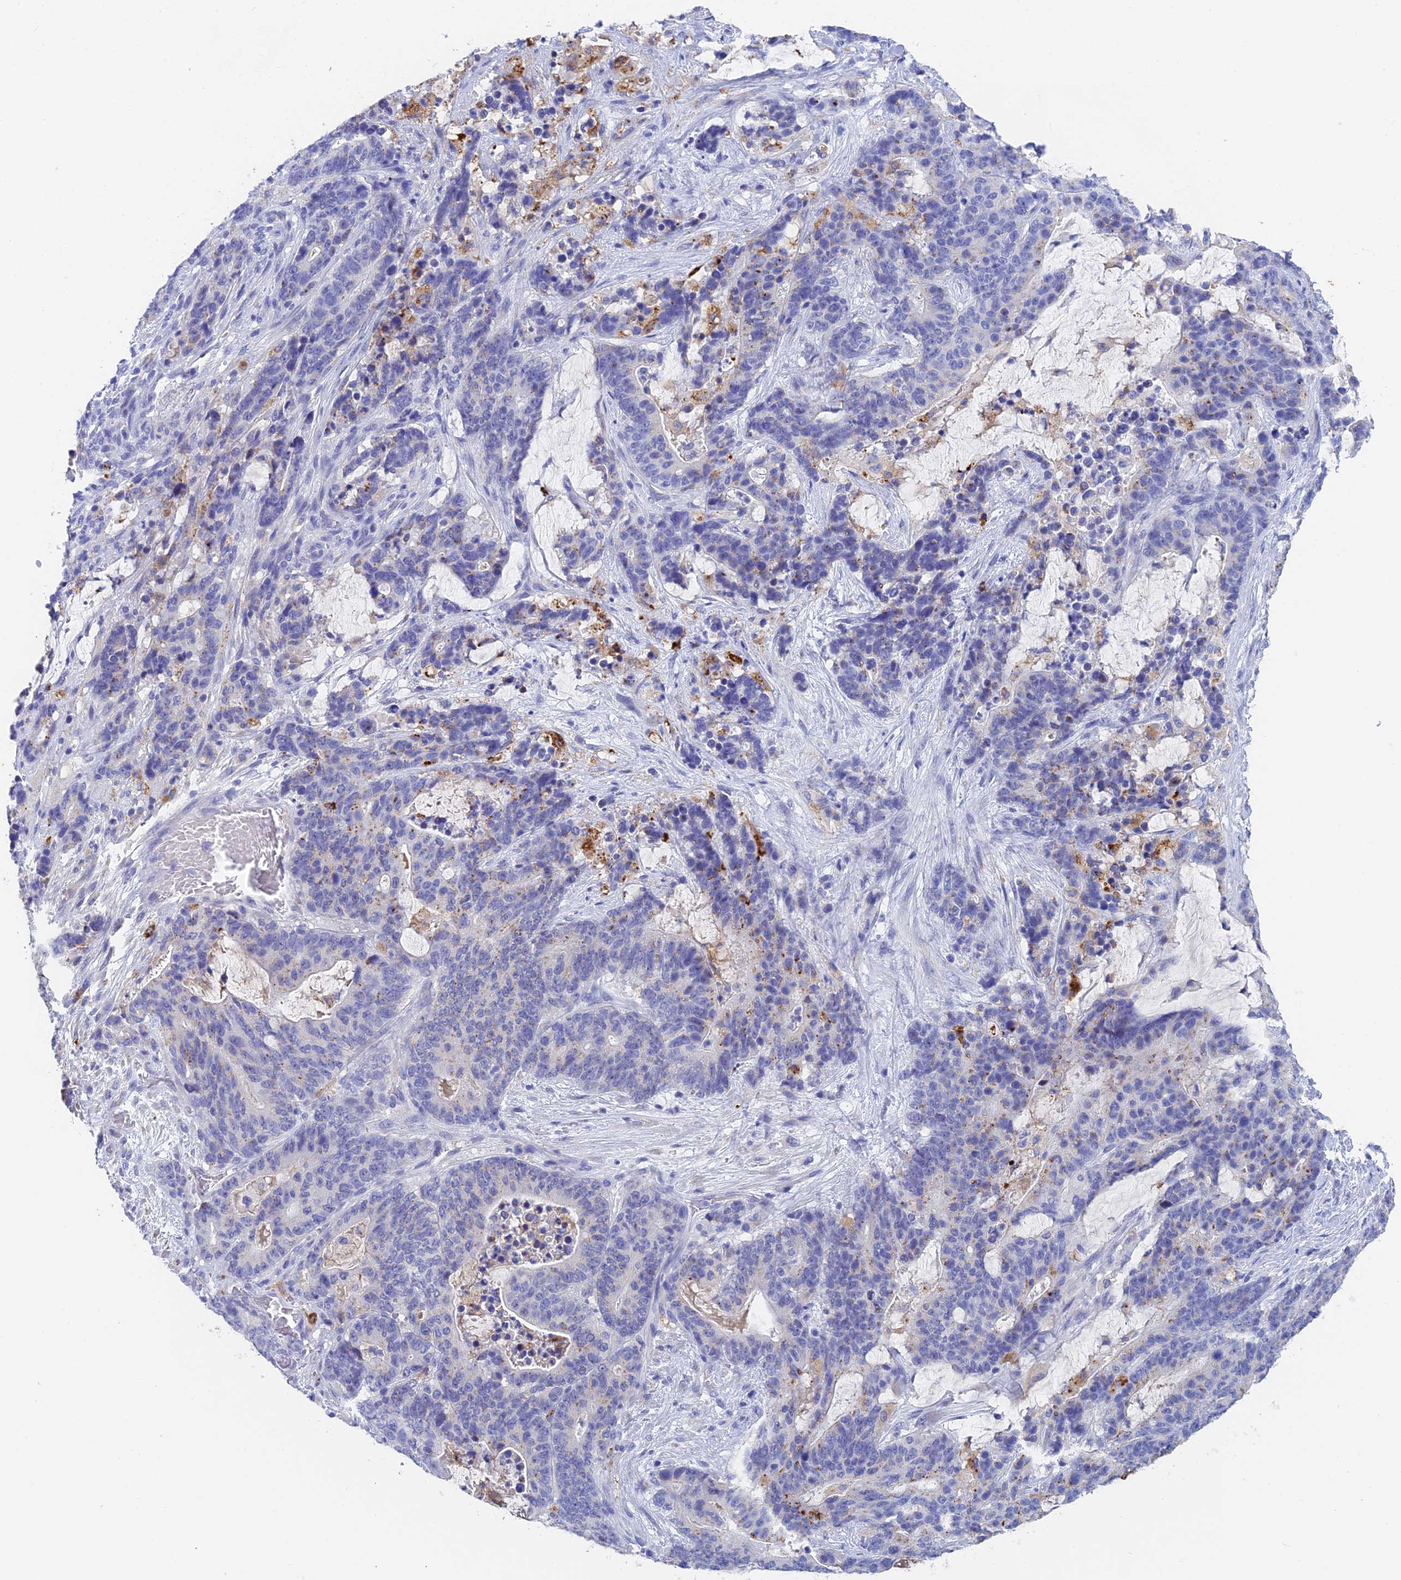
{"staining": {"intensity": "negative", "quantity": "none", "location": "none"}, "tissue": "stomach cancer", "cell_type": "Tumor cells", "image_type": "cancer", "snomed": [{"axis": "morphology", "description": "Normal tissue, NOS"}, {"axis": "morphology", "description": "Adenocarcinoma, NOS"}, {"axis": "topography", "description": "Stomach"}], "caption": "IHC image of stomach adenocarcinoma stained for a protein (brown), which reveals no staining in tumor cells.", "gene": "ADAMTS13", "patient": {"sex": "female", "age": 64}}